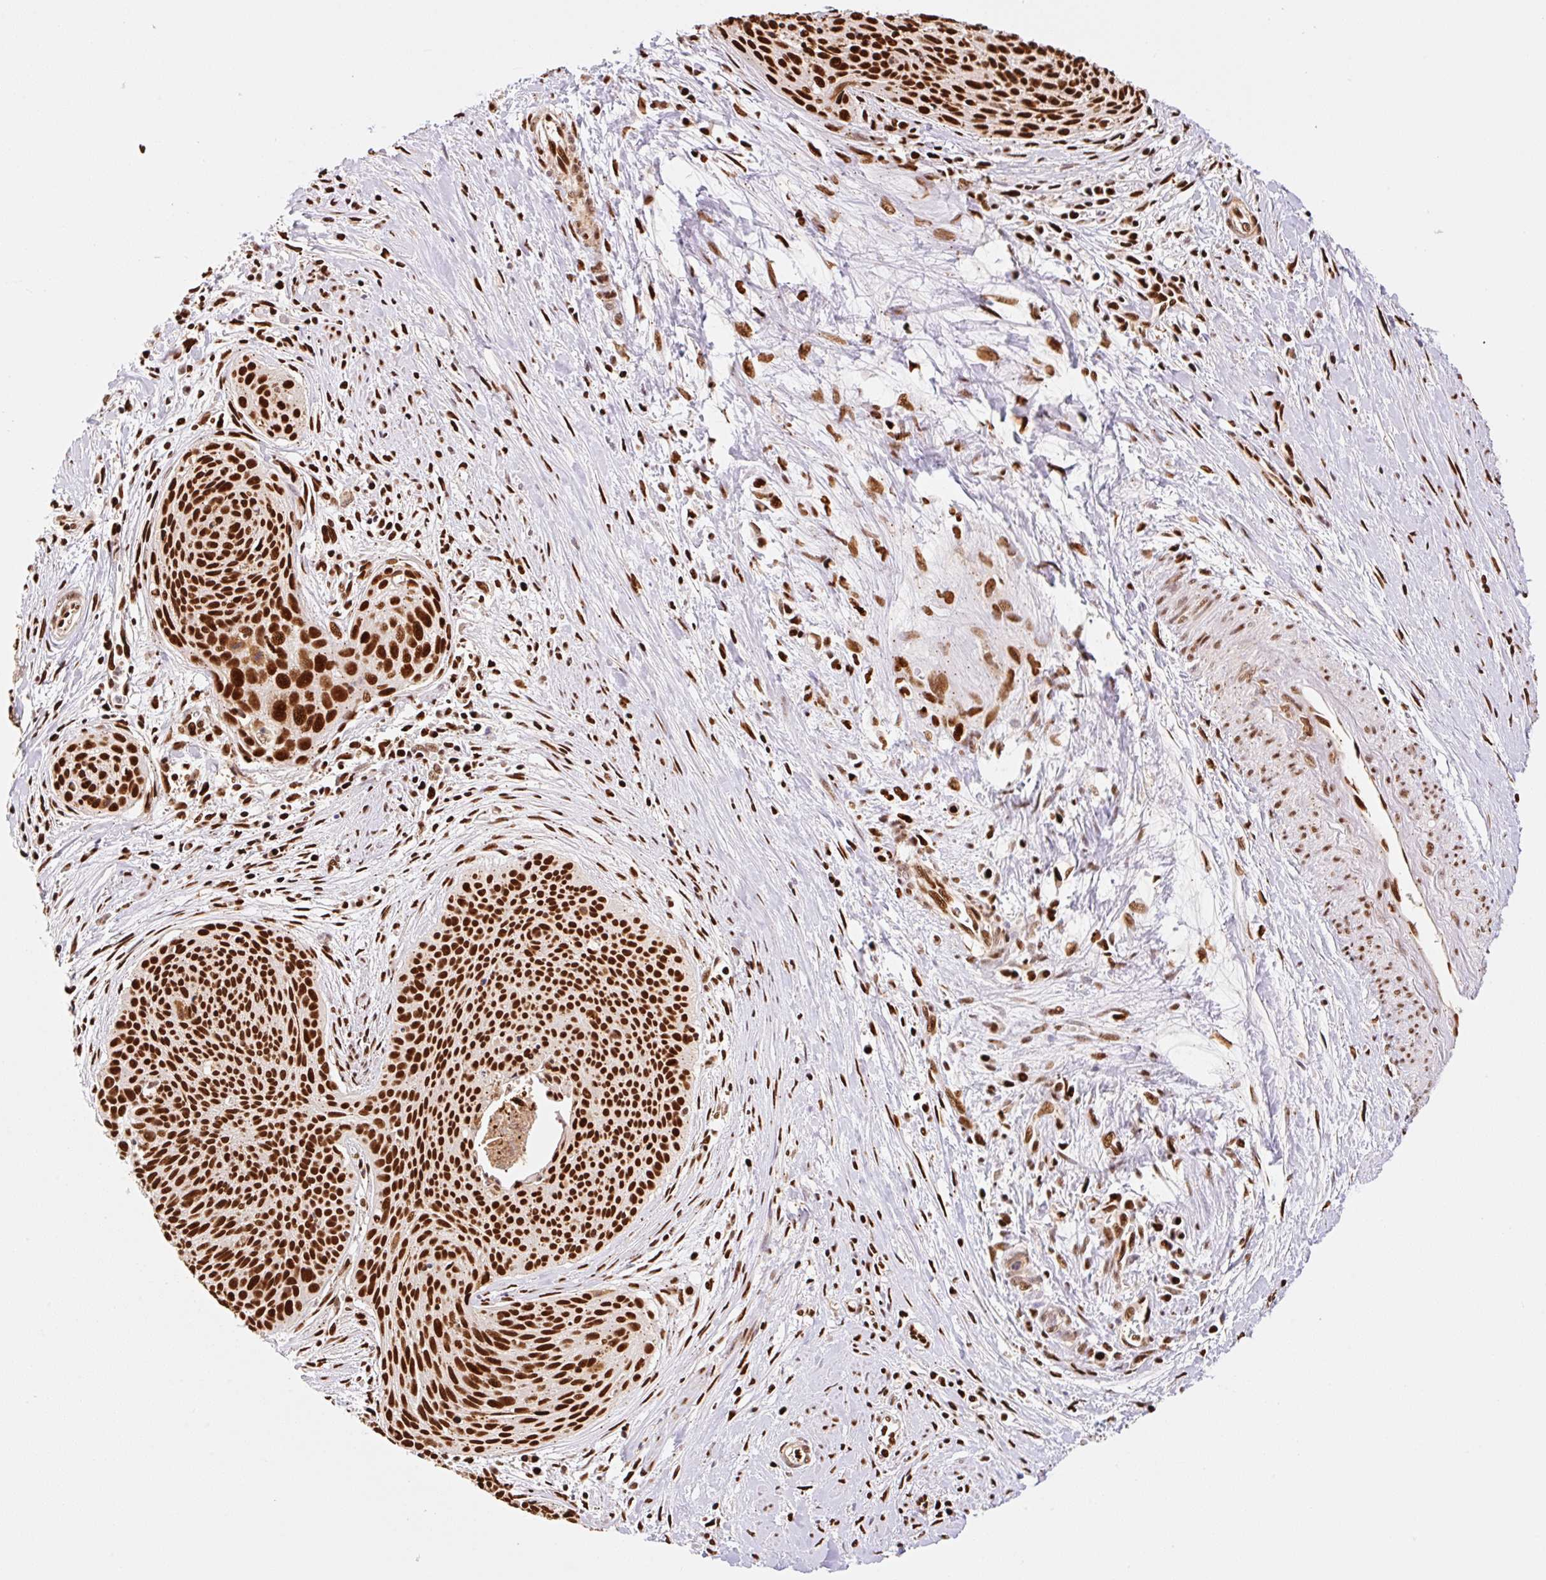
{"staining": {"intensity": "strong", "quantity": ">75%", "location": "nuclear"}, "tissue": "cervical cancer", "cell_type": "Tumor cells", "image_type": "cancer", "snomed": [{"axis": "morphology", "description": "Squamous cell carcinoma, NOS"}, {"axis": "topography", "description": "Cervix"}], "caption": "Cervical cancer was stained to show a protein in brown. There is high levels of strong nuclear expression in approximately >75% of tumor cells. Immunohistochemistry (ihc) stains the protein of interest in brown and the nuclei are stained blue.", "gene": "GPR139", "patient": {"sex": "female", "age": 55}}